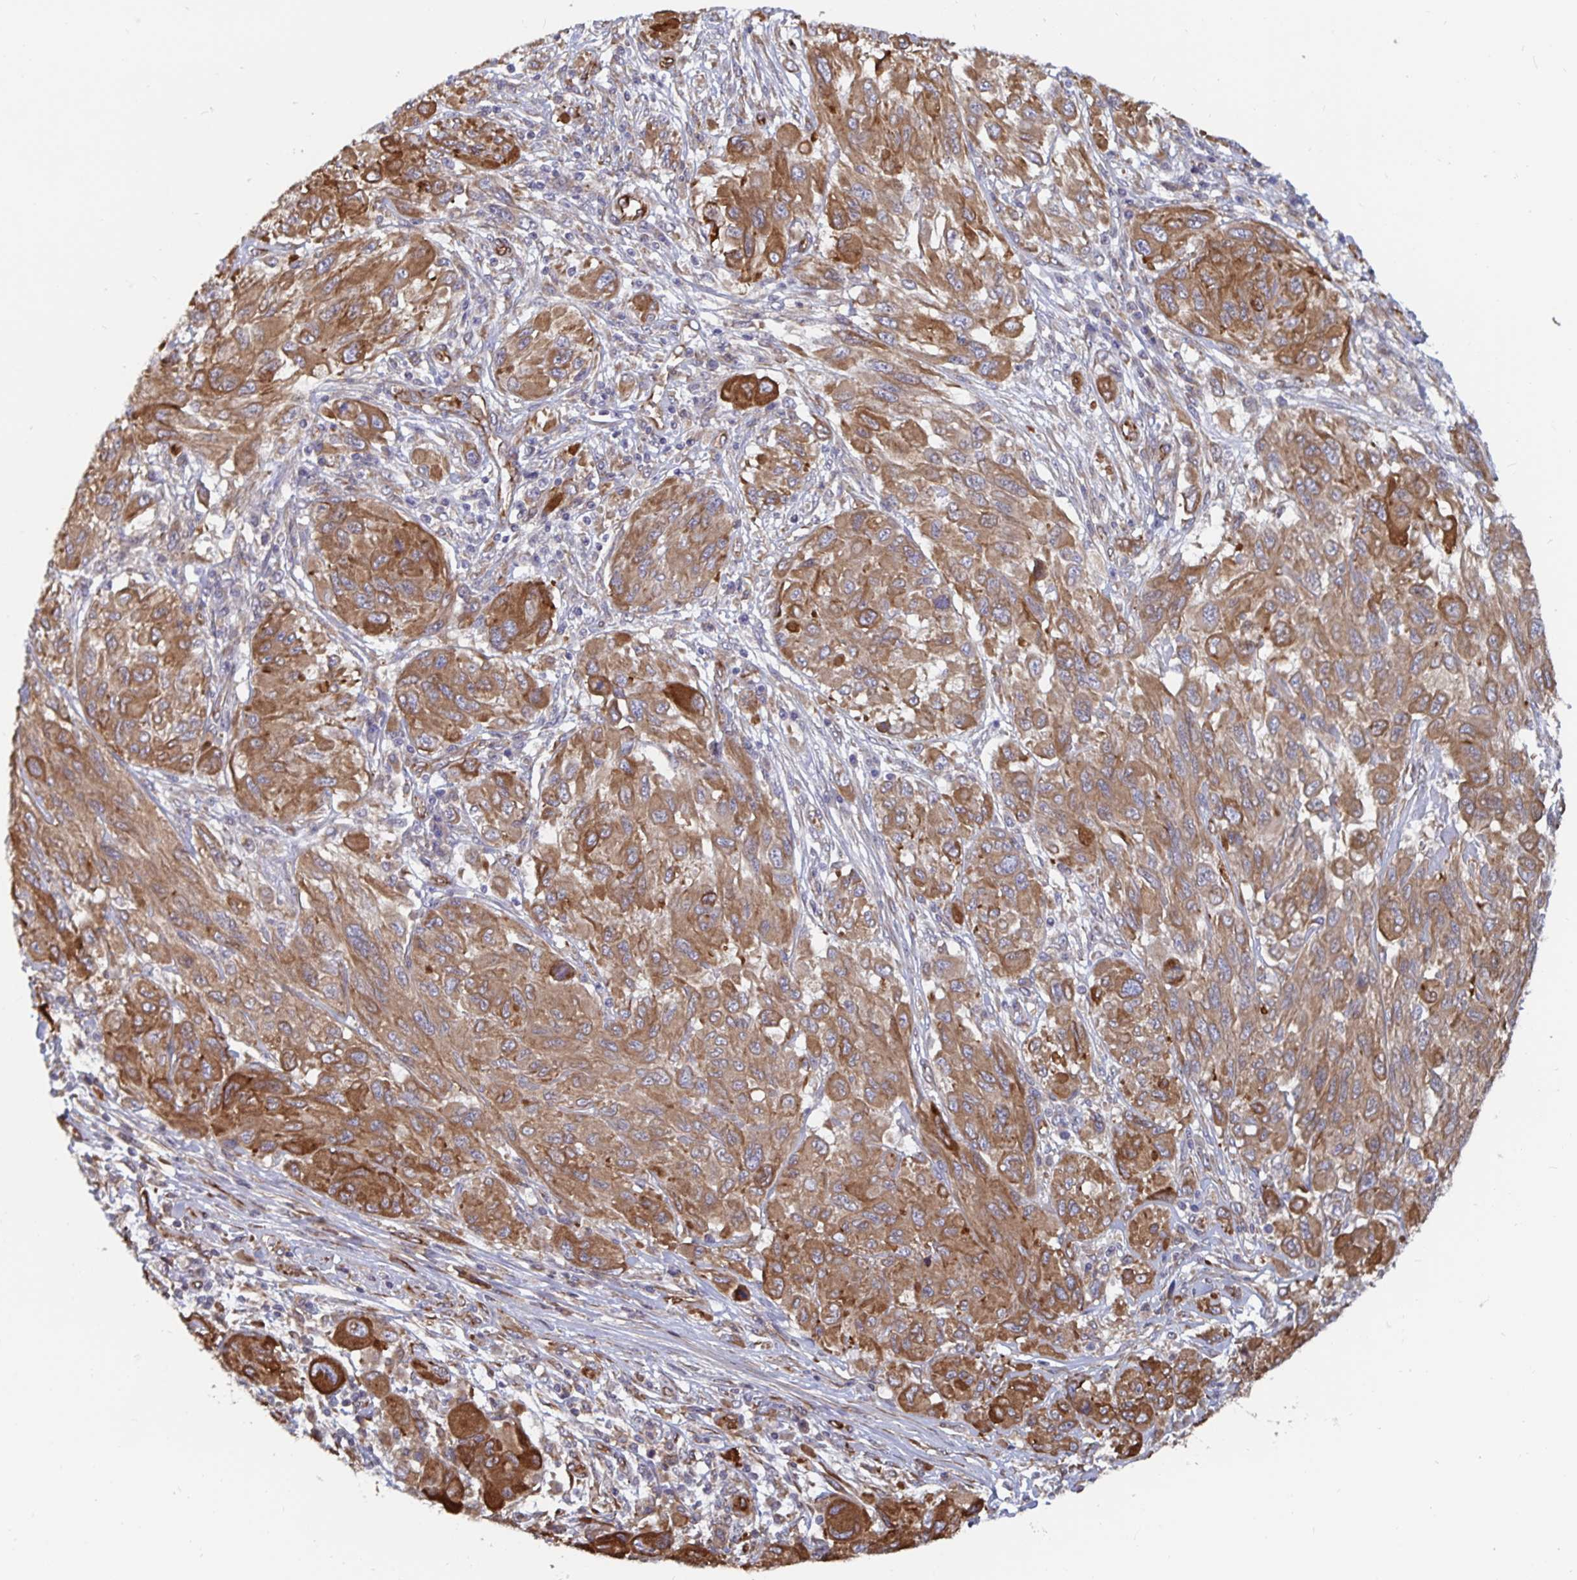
{"staining": {"intensity": "moderate", "quantity": ">75%", "location": "cytoplasmic/membranous"}, "tissue": "melanoma", "cell_type": "Tumor cells", "image_type": "cancer", "snomed": [{"axis": "morphology", "description": "Malignant melanoma, NOS"}, {"axis": "topography", "description": "Skin"}], "caption": "IHC image of neoplastic tissue: melanoma stained using immunohistochemistry (IHC) demonstrates medium levels of moderate protein expression localized specifically in the cytoplasmic/membranous of tumor cells, appearing as a cytoplasmic/membranous brown color.", "gene": "BCAP29", "patient": {"sex": "female", "age": 91}}